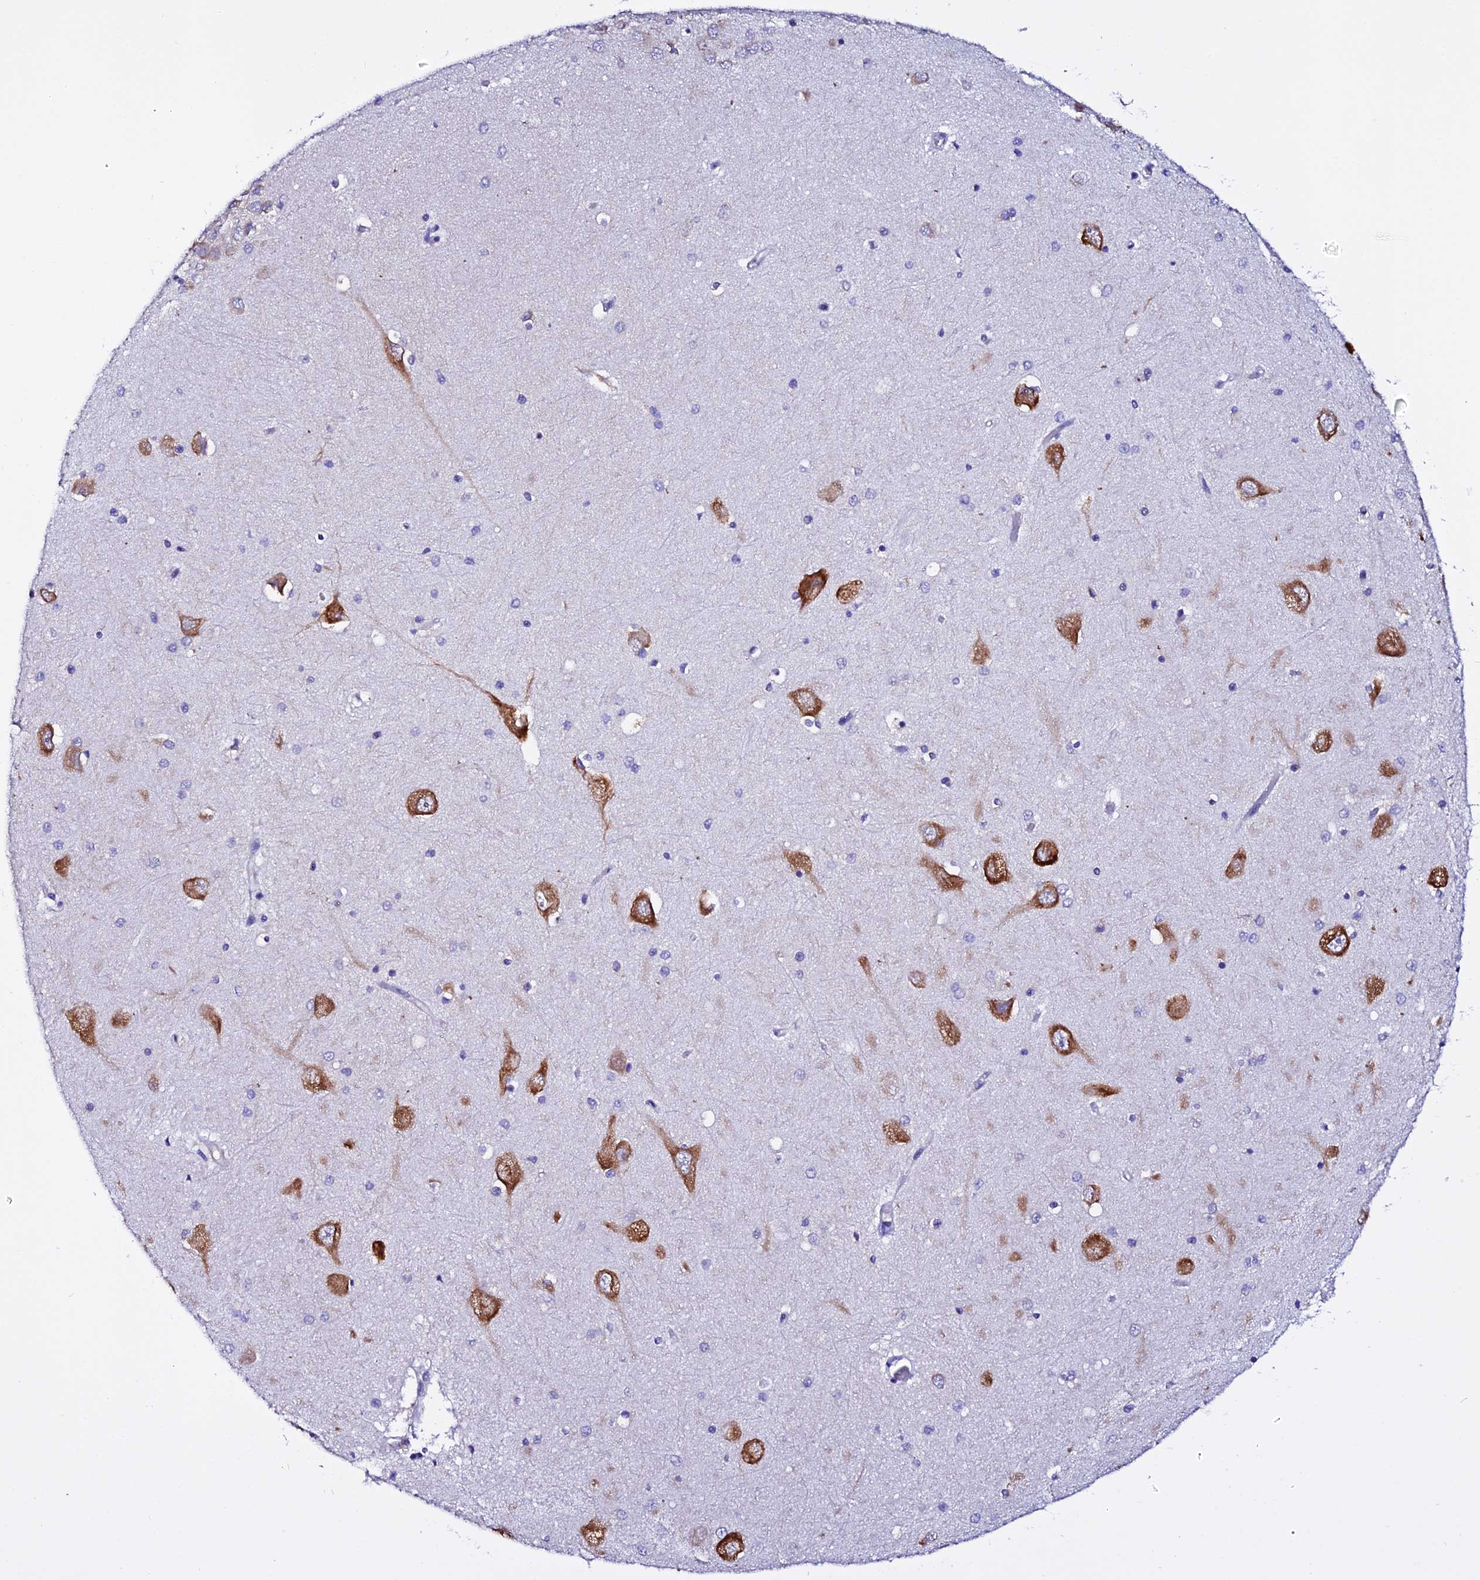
{"staining": {"intensity": "weak", "quantity": "<25%", "location": "cytoplasmic/membranous"}, "tissue": "hippocampus", "cell_type": "Glial cells", "image_type": "normal", "snomed": [{"axis": "morphology", "description": "Normal tissue, NOS"}, {"axis": "topography", "description": "Hippocampus"}], "caption": "Immunohistochemistry histopathology image of benign hippocampus: hippocampus stained with DAB (3,3'-diaminobenzidine) displays no significant protein expression in glial cells. (Immunohistochemistry, brightfield microscopy, high magnification).", "gene": "EEF1G", "patient": {"sex": "male", "age": 45}}